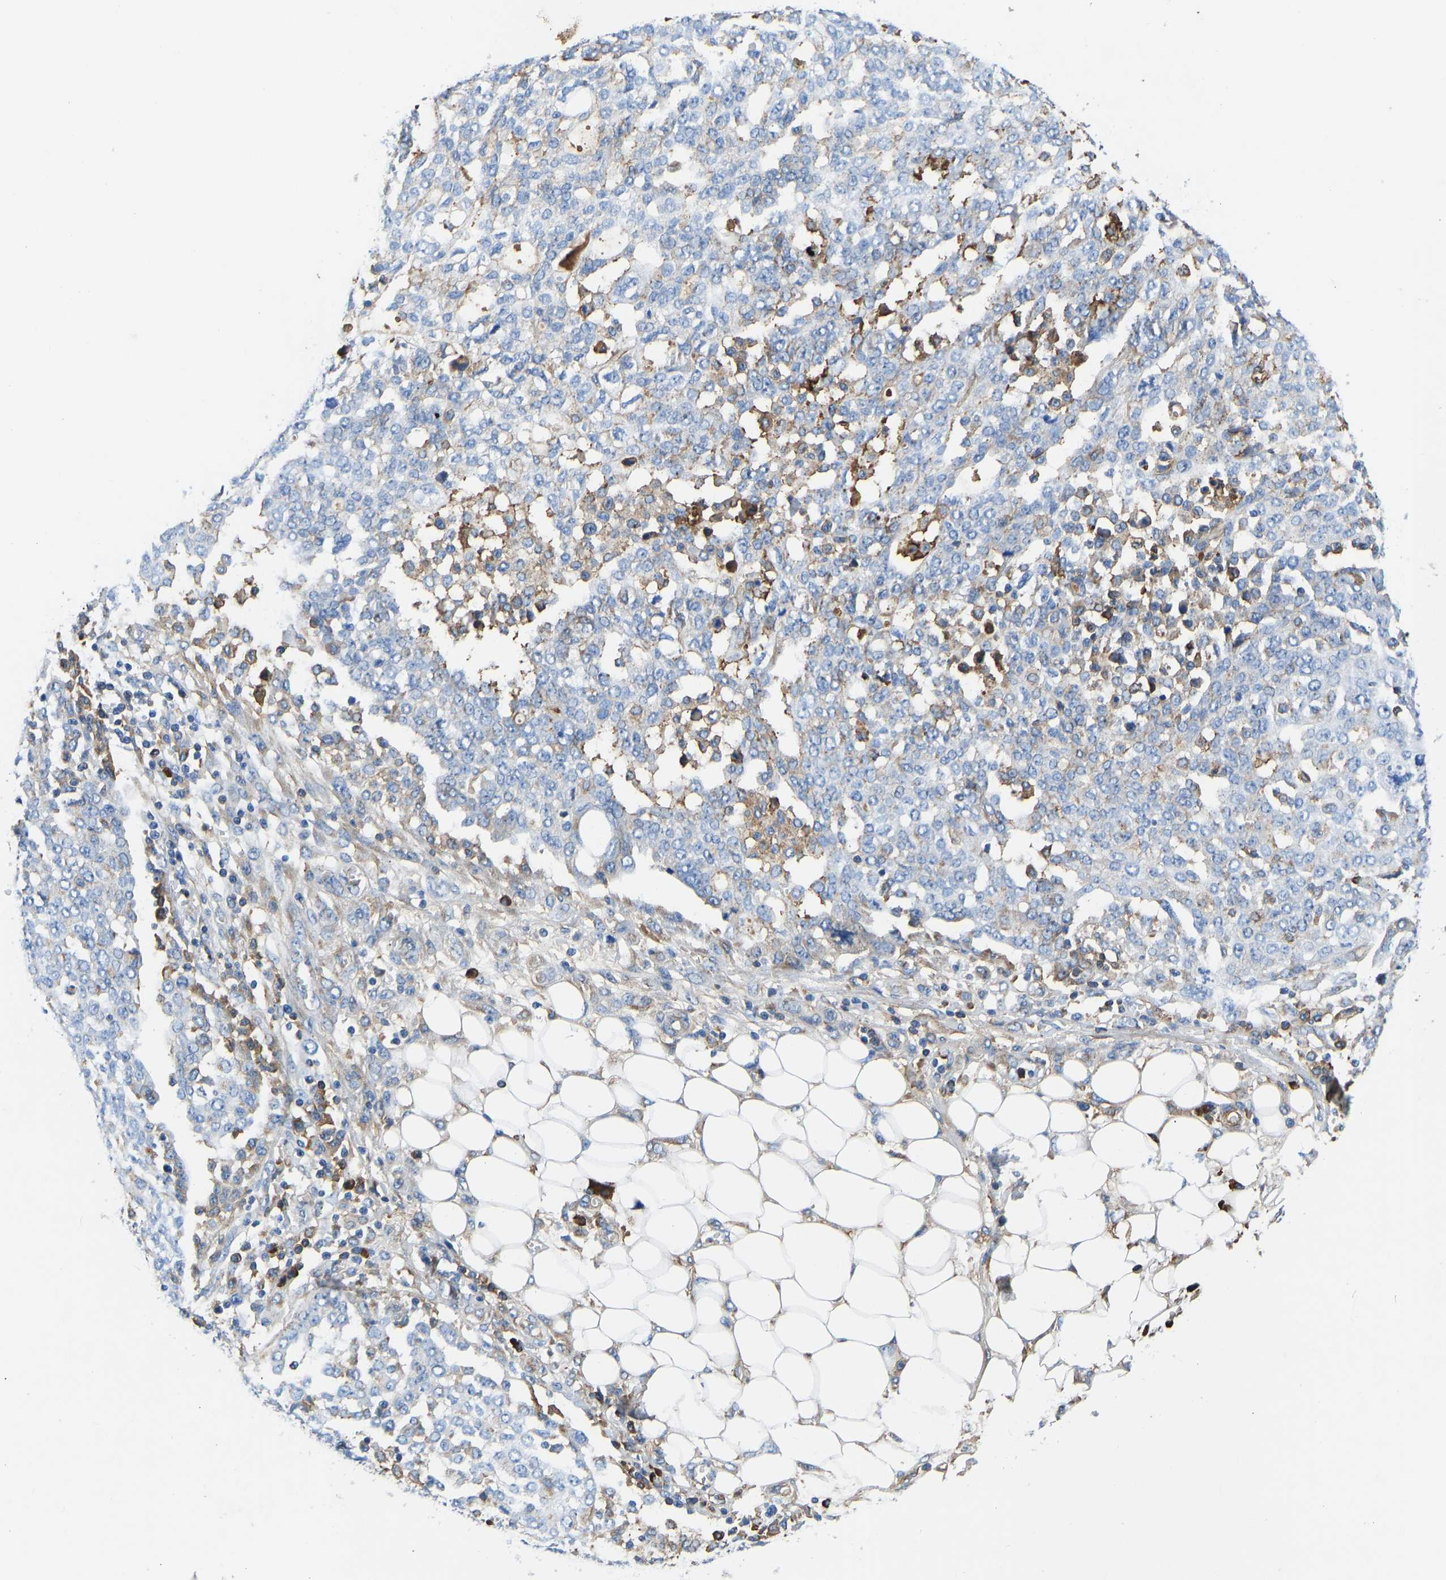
{"staining": {"intensity": "negative", "quantity": "none", "location": "none"}, "tissue": "ovarian cancer", "cell_type": "Tumor cells", "image_type": "cancer", "snomed": [{"axis": "morphology", "description": "Cystadenocarcinoma, serous, NOS"}, {"axis": "topography", "description": "Soft tissue"}, {"axis": "topography", "description": "Ovary"}], "caption": "Immunohistochemistry (IHC) image of ovarian serous cystadenocarcinoma stained for a protein (brown), which demonstrates no positivity in tumor cells.", "gene": "HSPG2", "patient": {"sex": "female", "age": 57}}